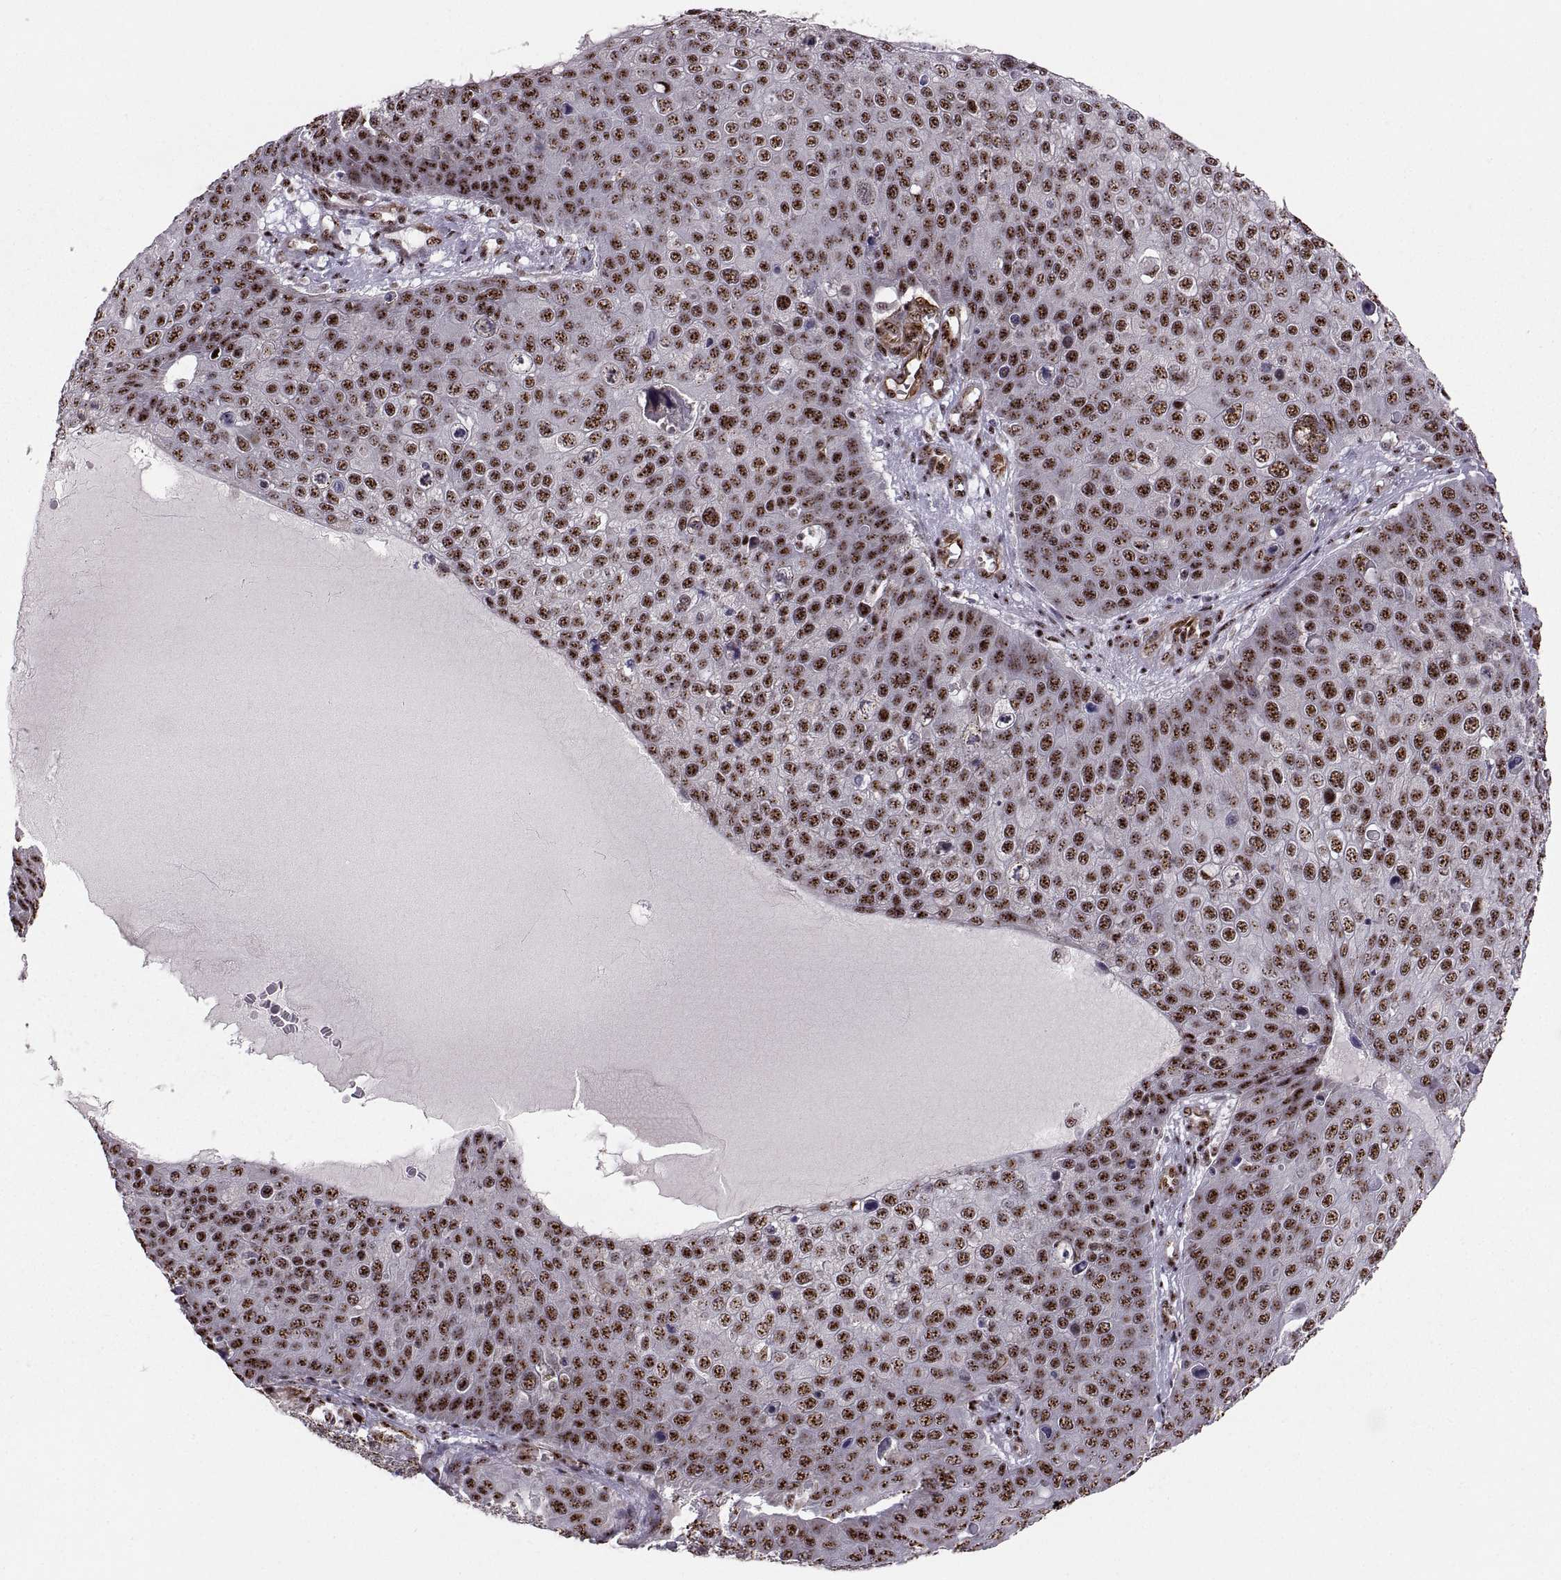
{"staining": {"intensity": "strong", "quantity": ">75%", "location": "nuclear"}, "tissue": "skin cancer", "cell_type": "Tumor cells", "image_type": "cancer", "snomed": [{"axis": "morphology", "description": "Squamous cell carcinoma, NOS"}, {"axis": "topography", "description": "Skin"}], "caption": "An immunohistochemistry histopathology image of tumor tissue is shown. Protein staining in brown labels strong nuclear positivity in skin cancer within tumor cells.", "gene": "ZCCHC17", "patient": {"sex": "male", "age": 71}}